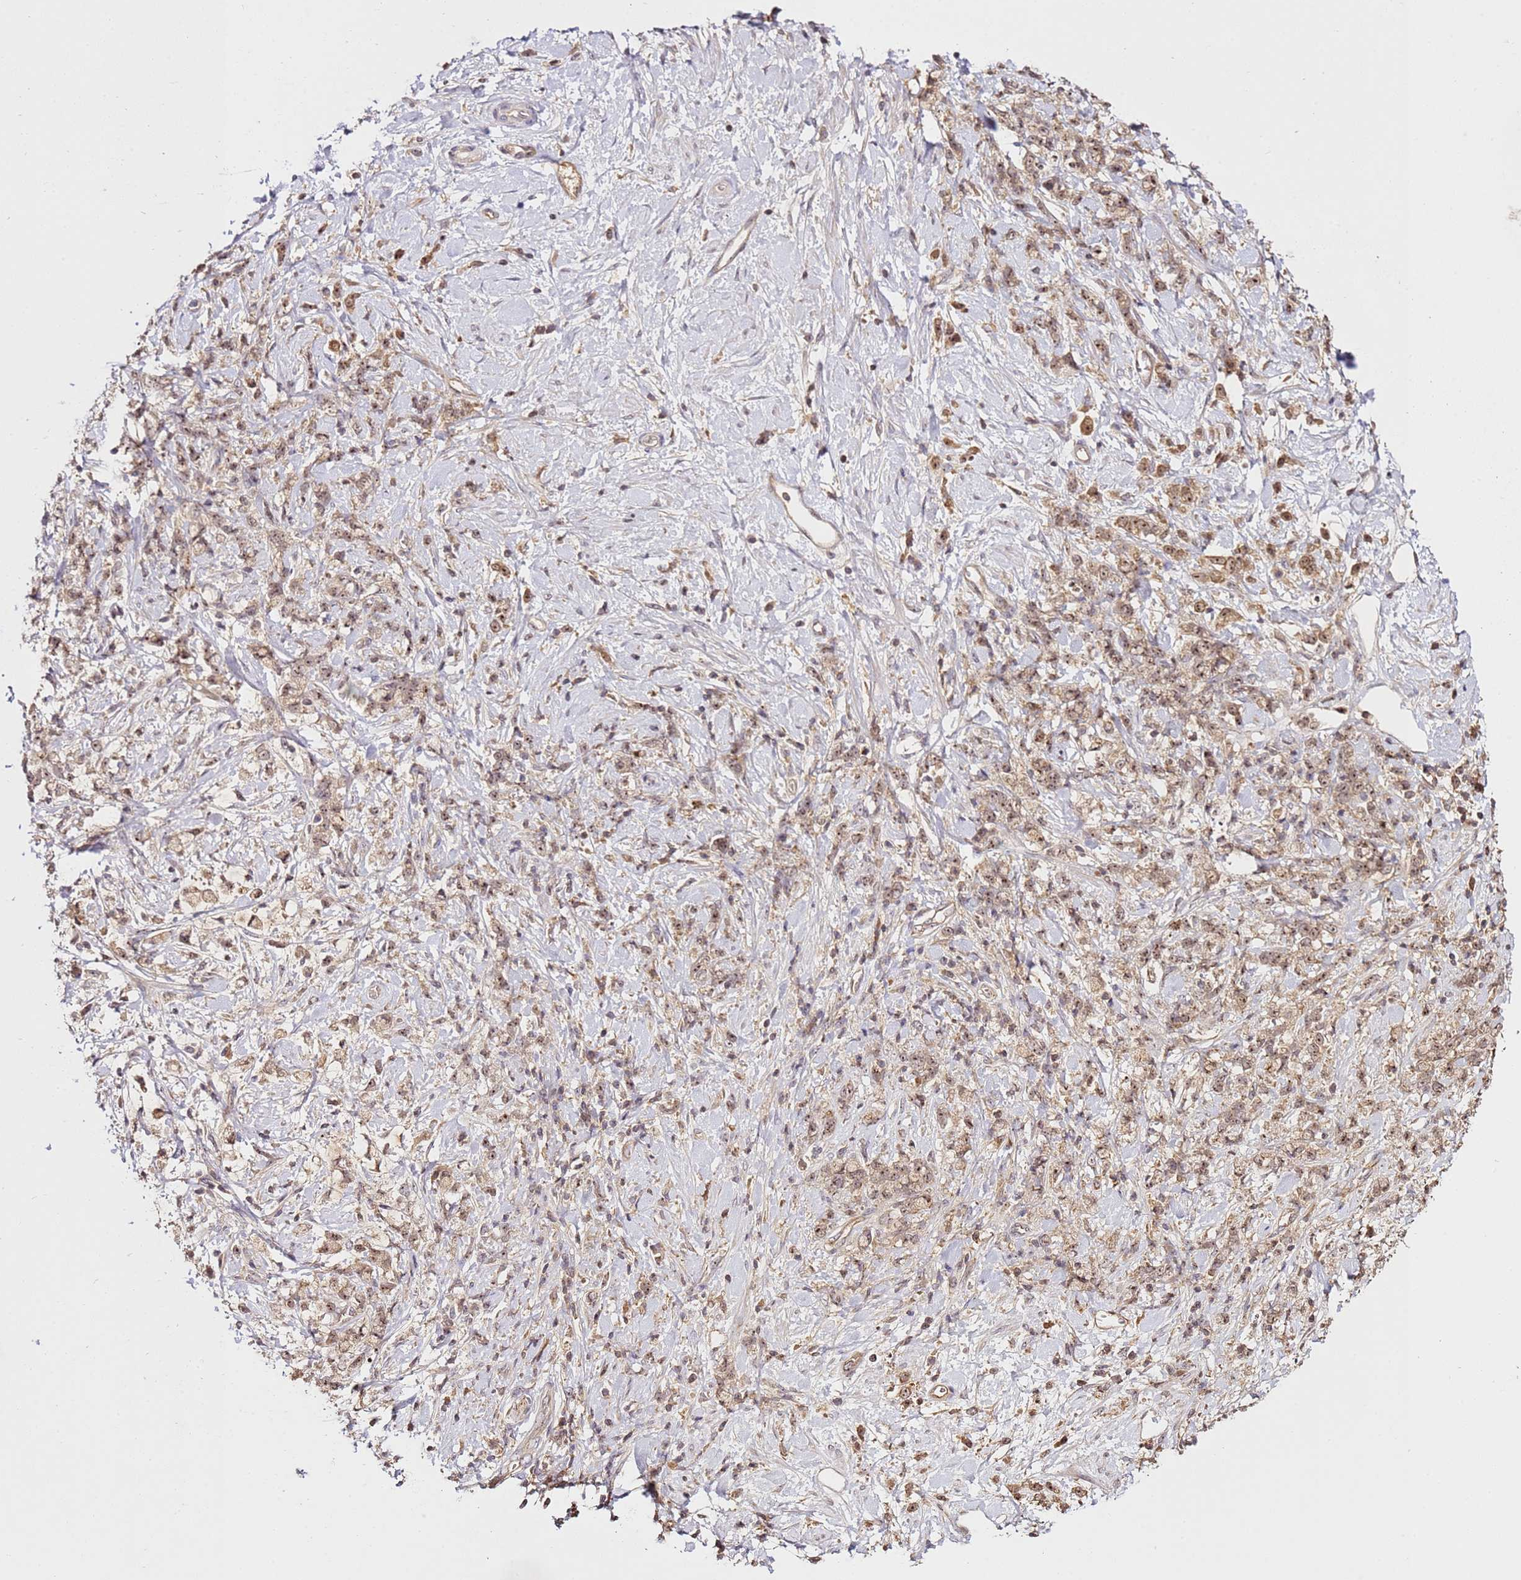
{"staining": {"intensity": "weak", "quantity": ">75%", "location": "cytoplasmic/membranous,nuclear"}, "tissue": "stomach cancer", "cell_type": "Tumor cells", "image_type": "cancer", "snomed": [{"axis": "morphology", "description": "Adenocarcinoma, NOS"}, {"axis": "topography", "description": "Stomach"}], "caption": "Human adenocarcinoma (stomach) stained with a protein marker displays weak staining in tumor cells.", "gene": "DDX27", "patient": {"sex": "female", "age": 60}}